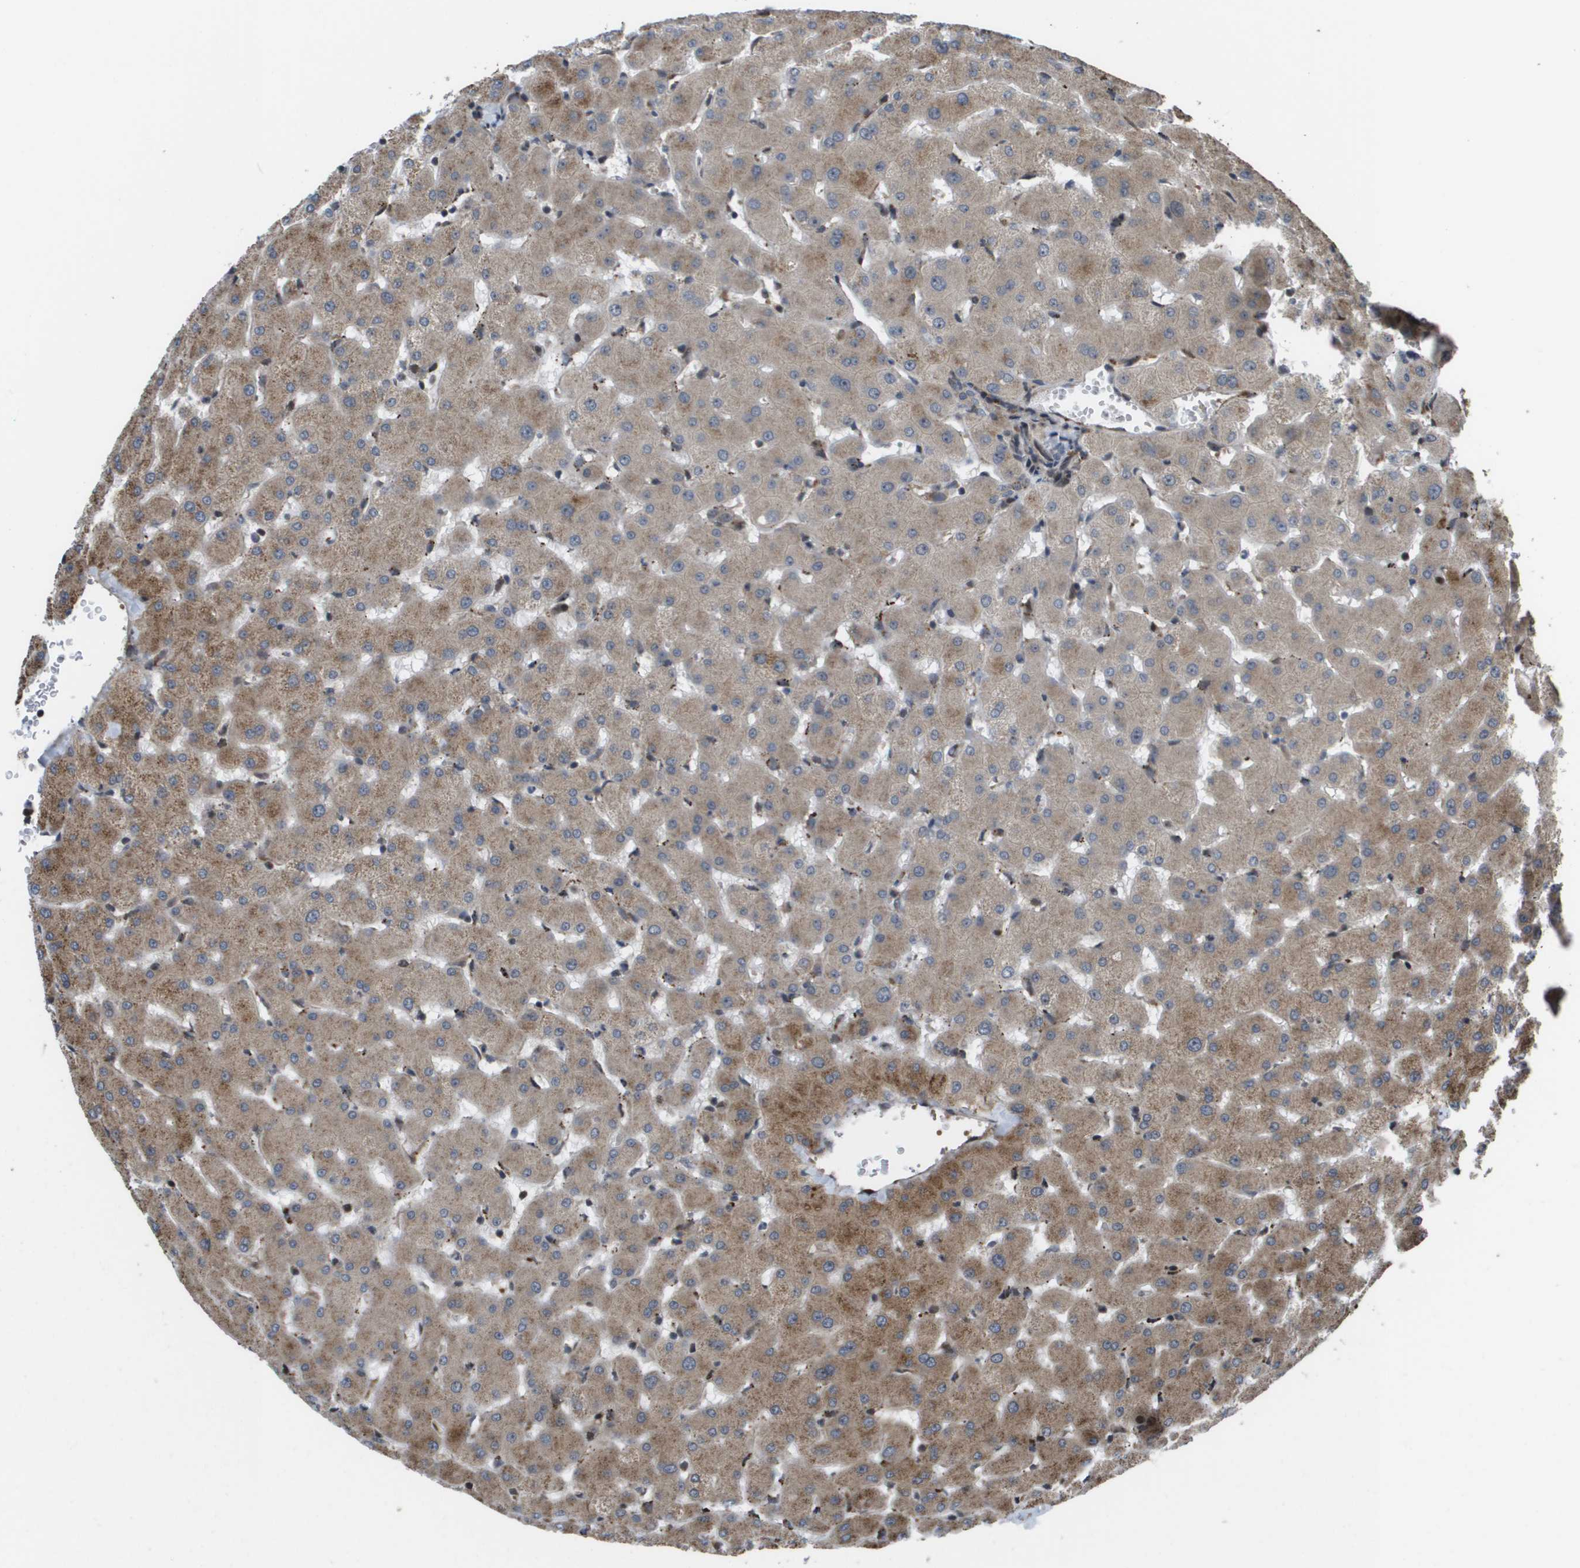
{"staining": {"intensity": "weak", "quantity": "<25%", "location": "cytoplasmic/membranous"}, "tissue": "liver", "cell_type": "Cholangiocytes", "image_type": "normal", "snomed": [{"axis": "morphology", "description": "Normal tissue, NOS"}, {"axis": "topography", "description": "Liver"}], "caption": "Human liver stained for a protein using immunohistochemistry displays no positivity in cholangiocytes.", "gene": "AXIN2", "patient": {"sex": "female", "age": 63}}